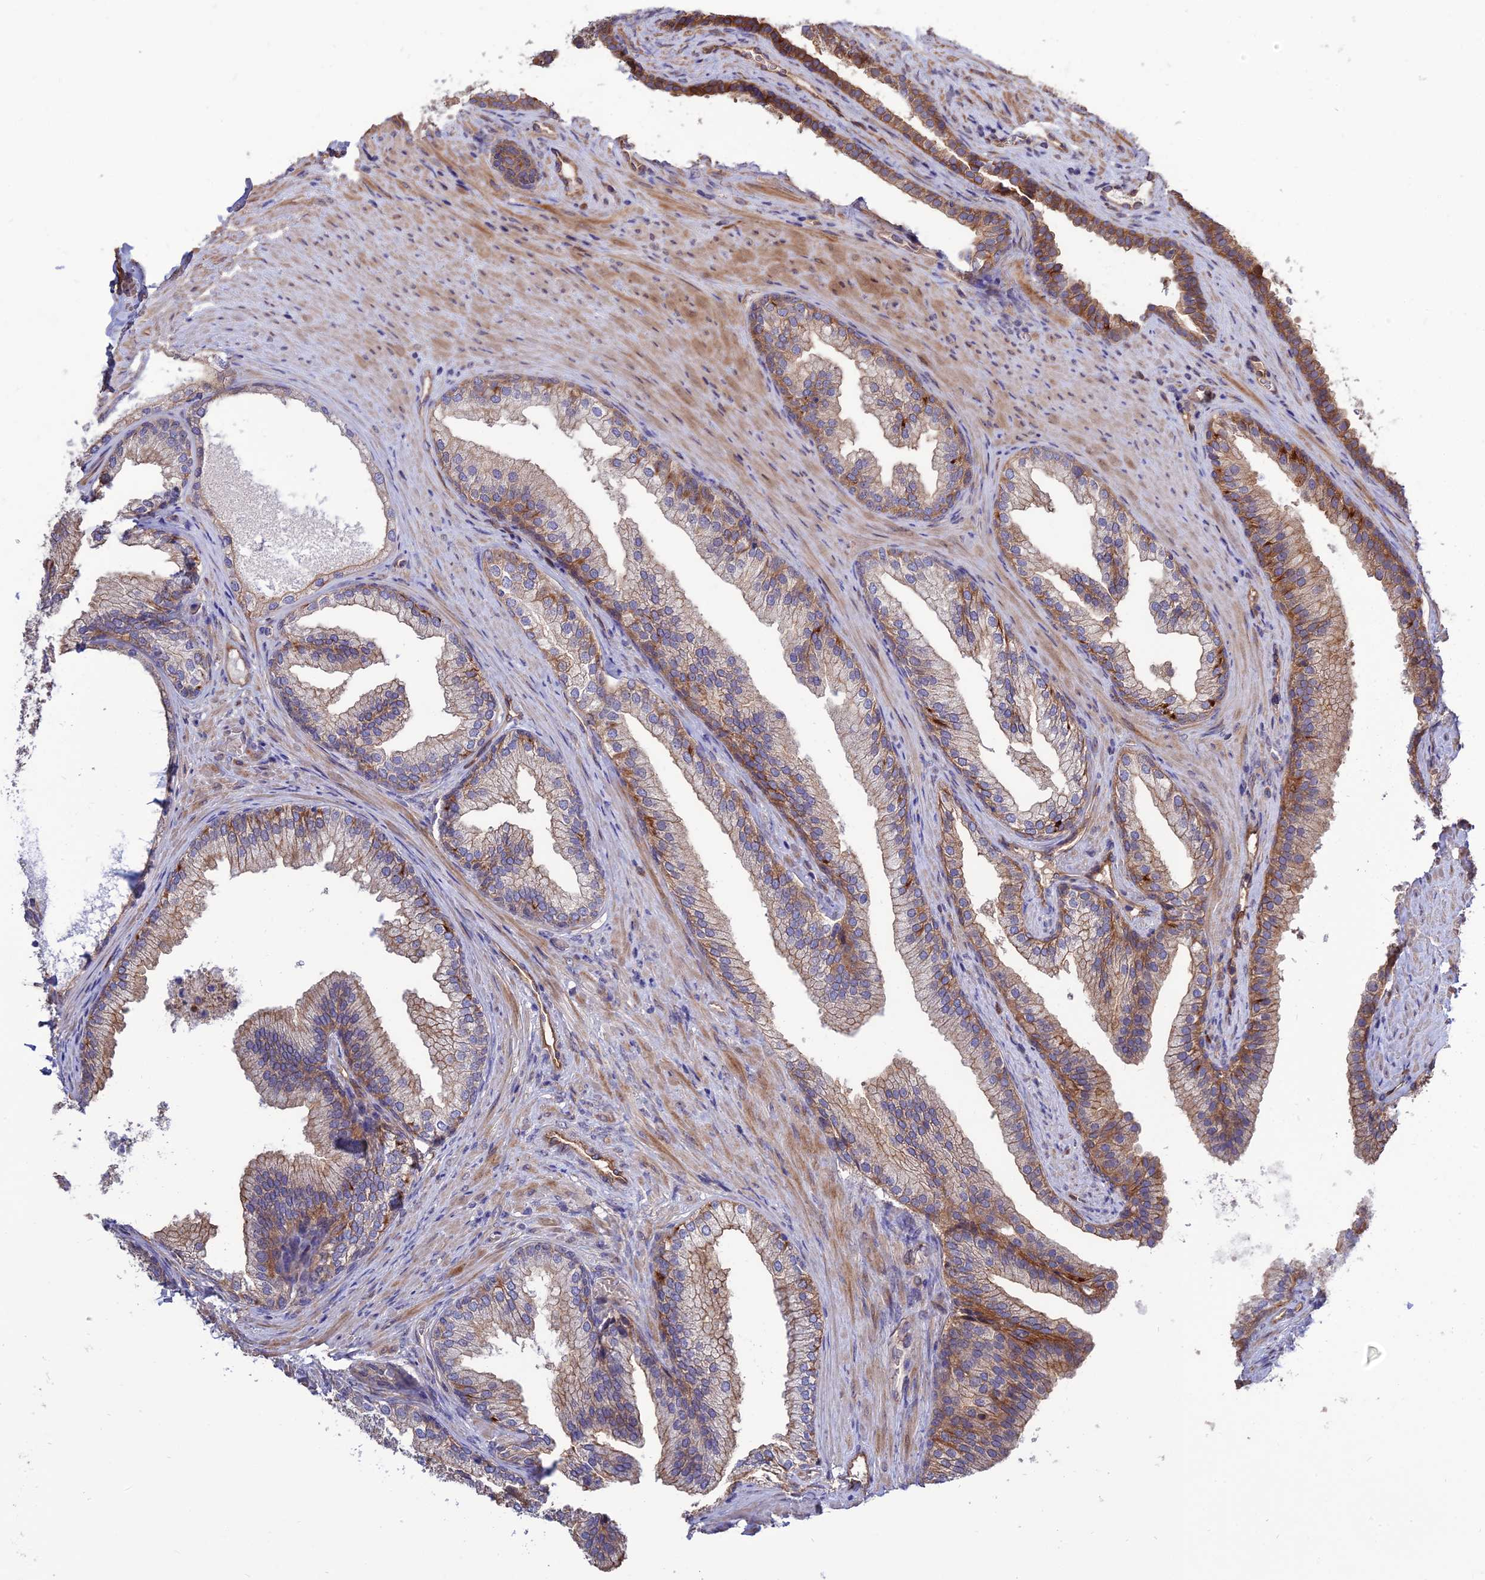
{"staining": {"intensity": "strong", "quantity": "25%-75%", "location": "cytoplasmic/membranous"}, "tissue": "prostate", "cell_type": "Glandular cells", "image_type": "normal", "snomed": [{"axis": "morphology", "description": "Normal tissue, NOS"}, {"axis": "topography", "description": "Prostate"}], "caption": "IHC (DAB) staining of normal prostate shows strong cytoplasmic/membranous protein positivity in approximately 25%-75% of glandular cells. (DAB = brown stain, brightfield microscopy at high magnification).", "gene": "CRTAP", "patient": {"sex": "male", "age": 76}}